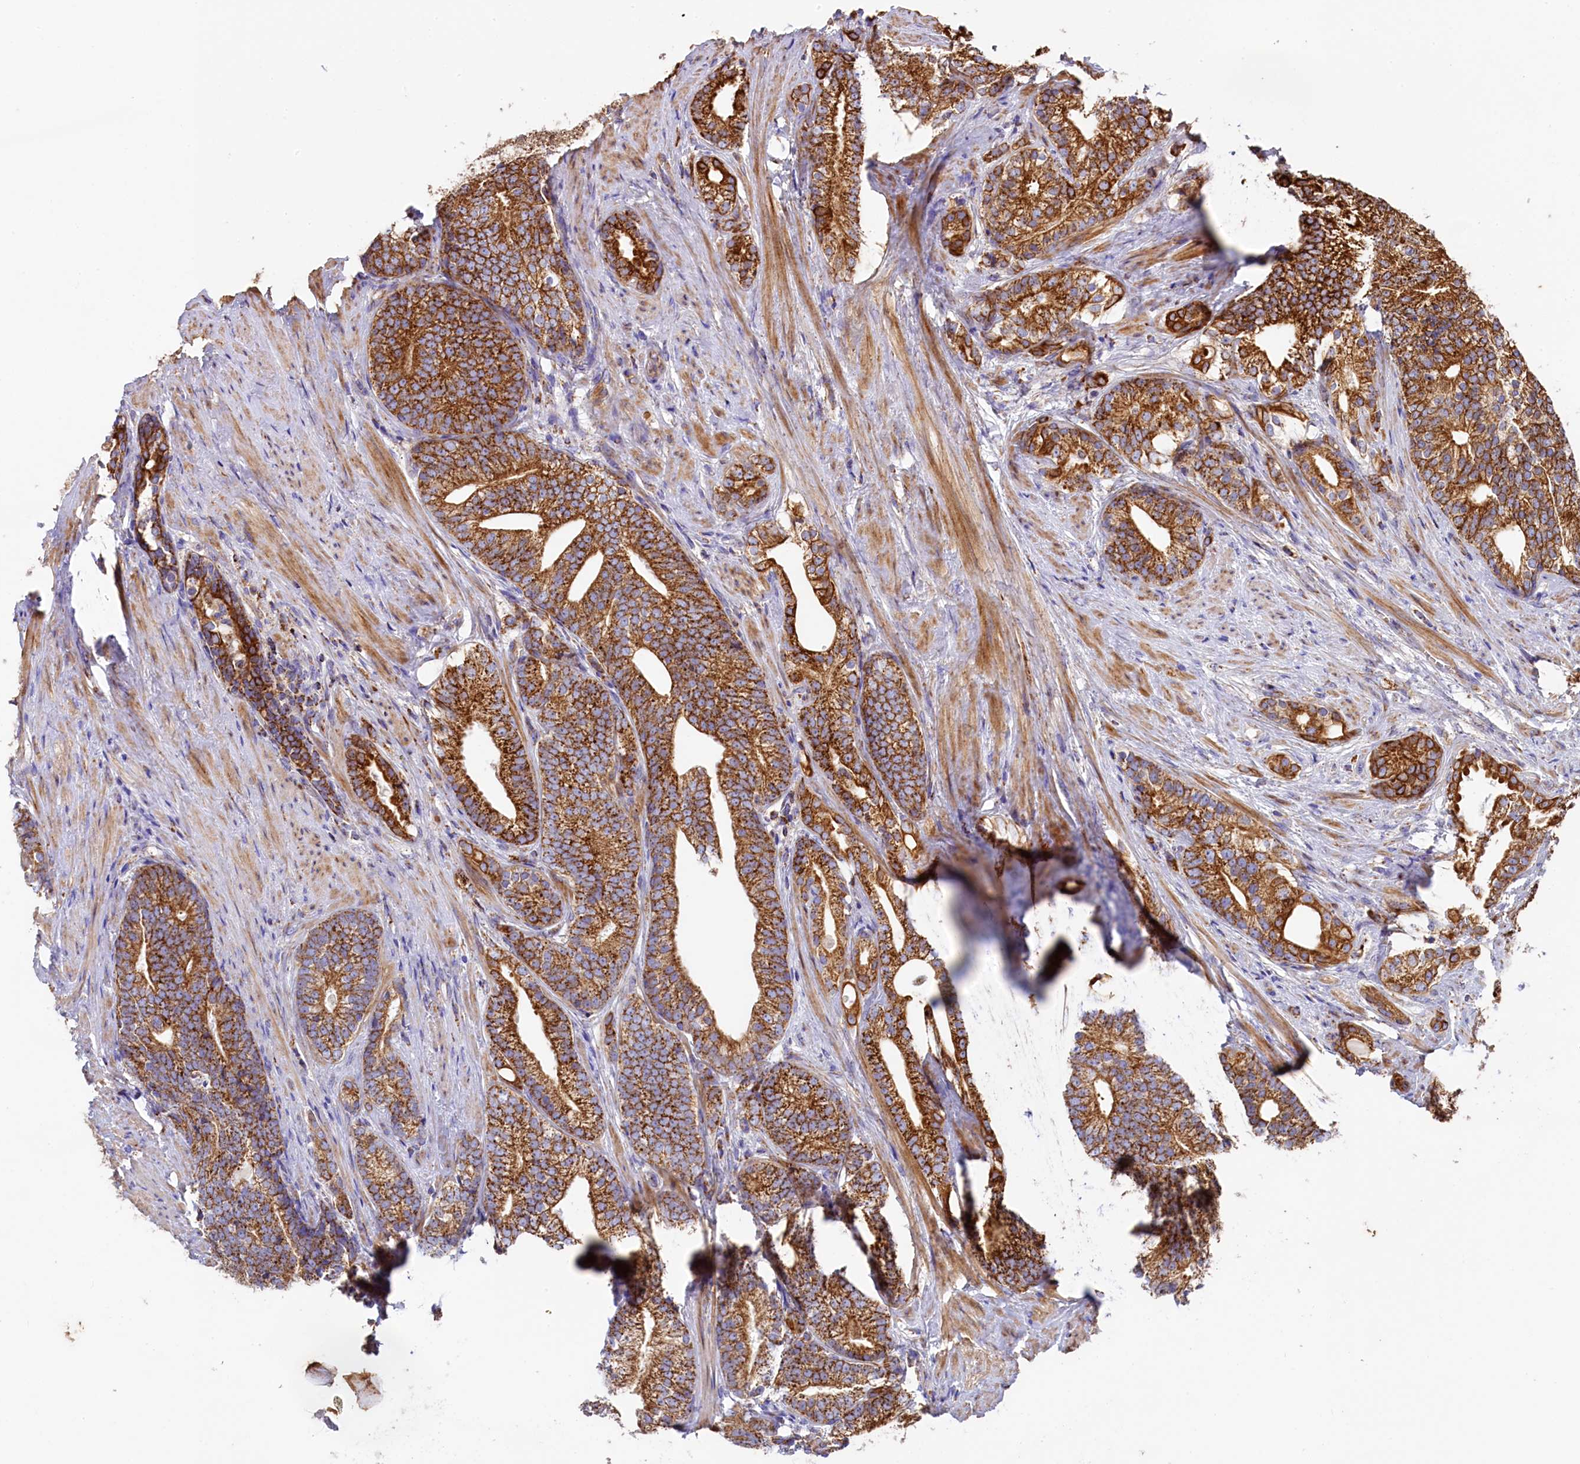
{"staining": {"intensity": "strong", "quantity": ">75%", "location": "cytoplasmic/membranous"}, "tissue": "prostate cancer", "cell_type": "Tumor cells", "image_type": "cancer", "snomed": [{"axis": "morphology", "description": "Adenocarcinoma, Low grade"}, {"axis": "topography", "description": "Prostate"}], "caption": "Protein staining of prostate cancer (adenocarcinoma (low-grade)) tissue displays strong cytoplasmic/membranous positivity in approximately >75% of tumor cells.", "gene": "CLYBL", "patient": {"sex": "male", "age": 71}}